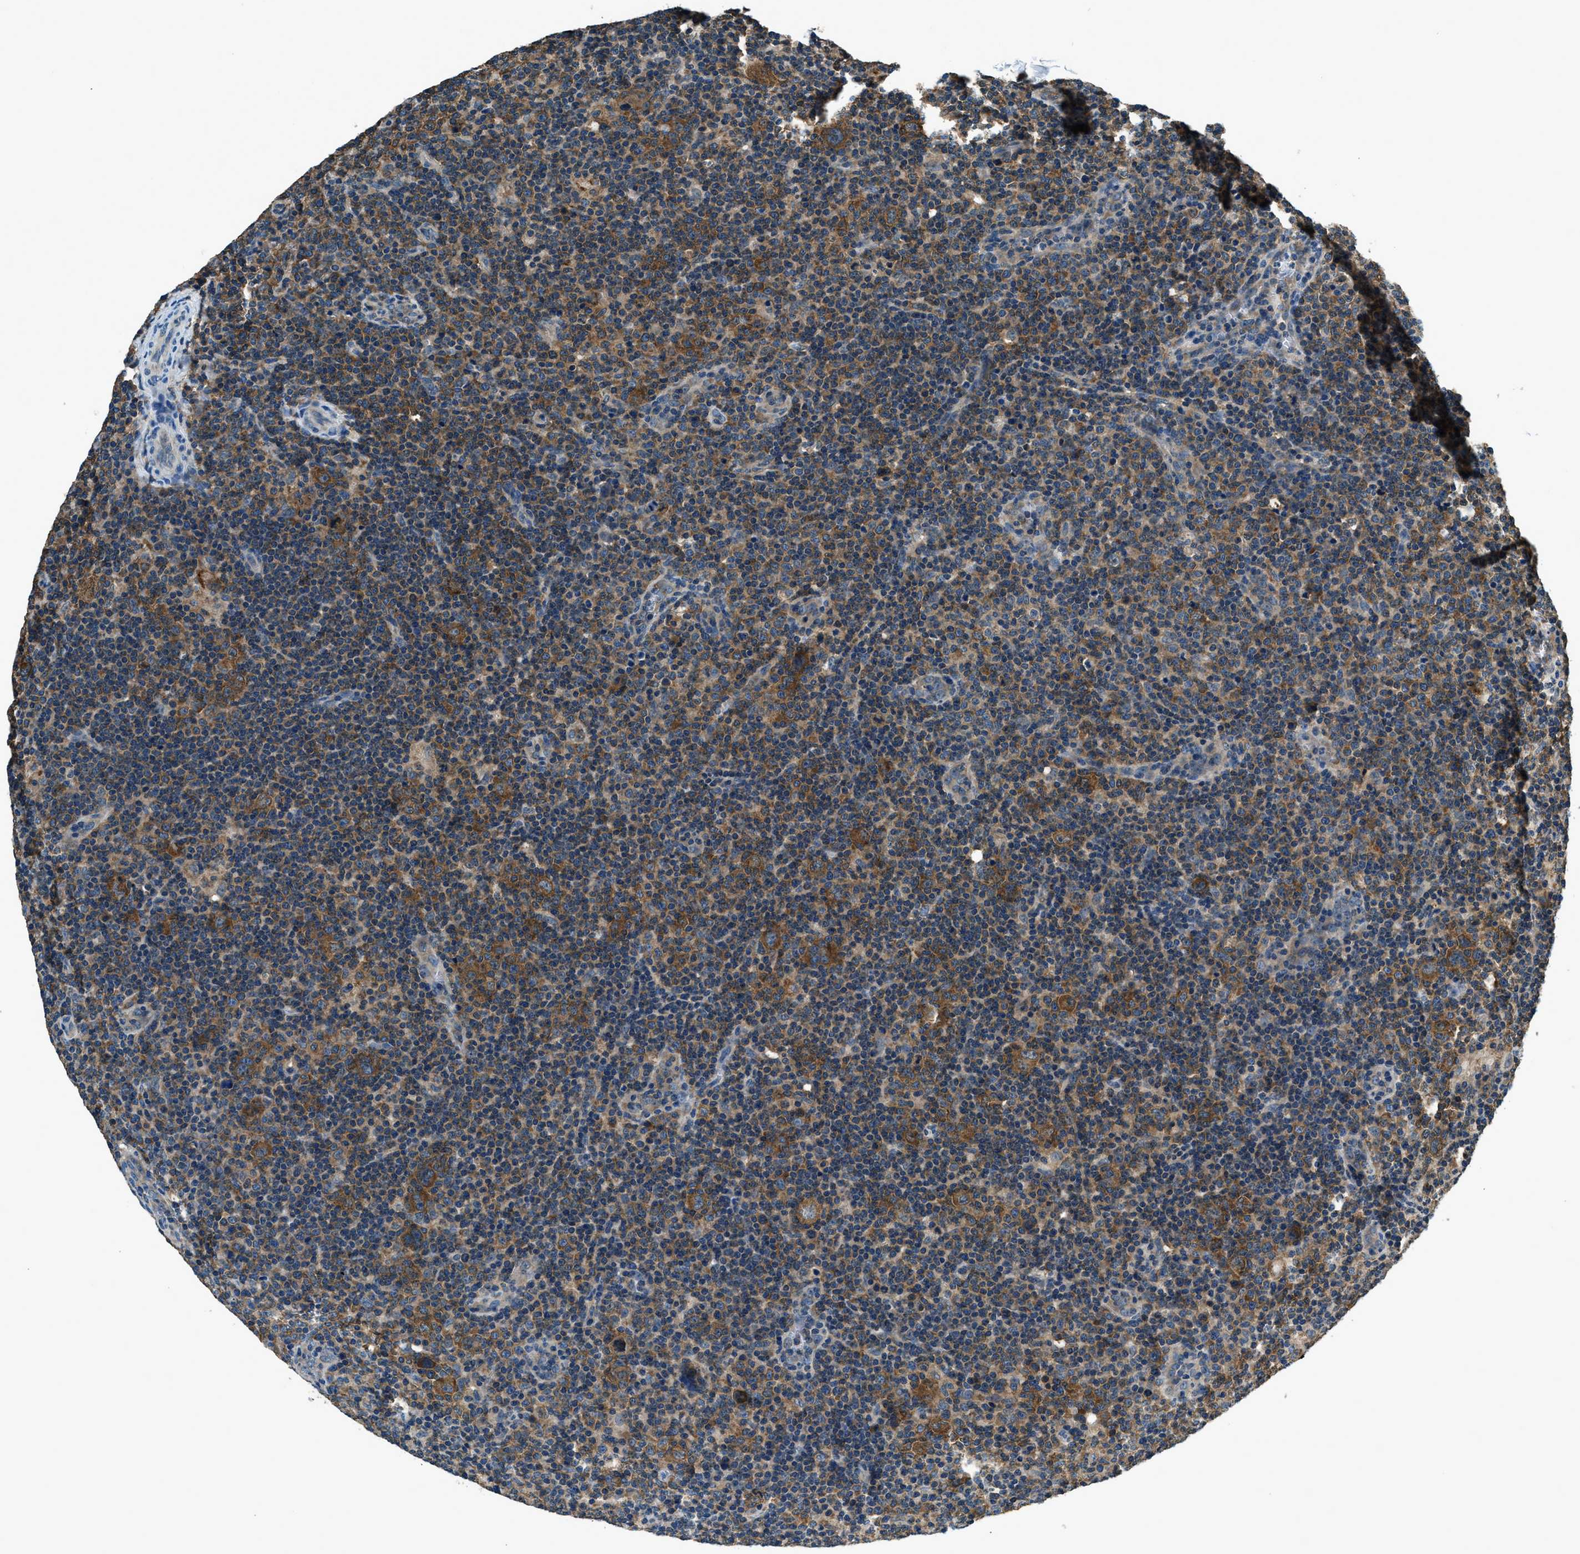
{"staining": {"intensity": "moderate", "quantity": ">75%", "location": "cytoplasmic/membranous"}, "tissue": "lymphoma", "cell_type": "Tumor cells", "image_type": "cancer", "snomed": [{"axis": "morphology", "description": "Hodgkin's disease, NOS"}, {"axis": "topography", "description": "Lymph node"}], "caption": "Immunohistochemical staining of lymphoma reveals medium levels of moderate cytoplasmic/membranous positivity in about >75% of tumor cells. (DAB (3,3'-diaminobenzidine) IHC, brown staining for protein, blue staining for nuclei).", "gene": "ARFGAP2", "patient": {"sex": "female", "age": 57}}